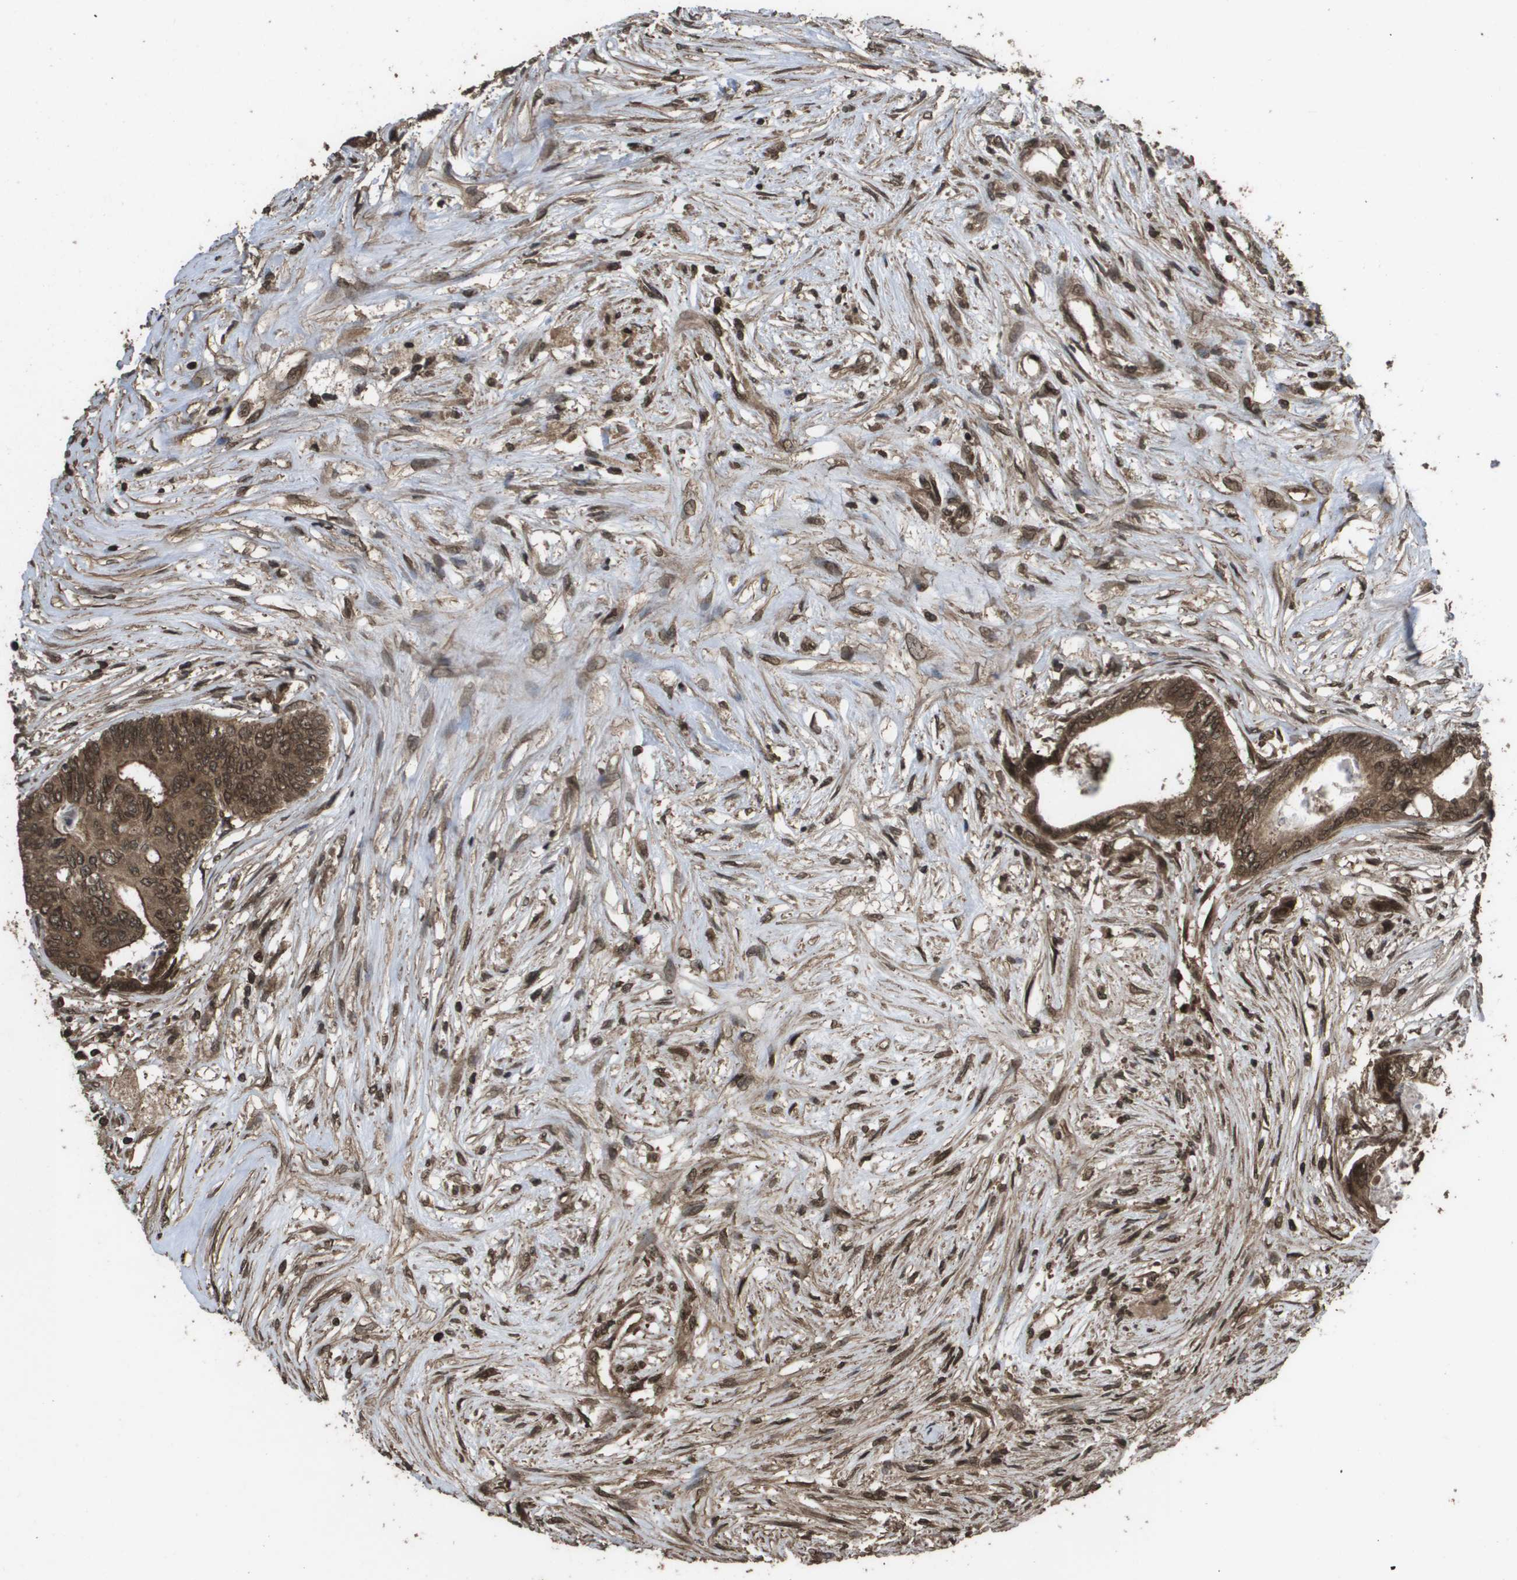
{"staining": {"intensity": "strong", "quantity": ">75%", "location": "cytoplasmic/membranous,nuclear"}, "tissue": "colorectal cancer", "cell_type": "Tumor cells", "image_type": "cancer", "snomed": [{"axis": "morphology", "description": "Adenocarcinoma, NOS"}, {"axis": "topography", "description": "Rectum"}], "caption": "Immunohistochemical staining of adenocarcinoma (colorectal) reveals high levels of strong cytoplasmic/membranous and nuclear protein expression in about >75% of tumor cells. The staining is performed using DAB brown chromogen to label protein expression. The nuclei are counter-stained blue using hematoxylin.", "gene": "AXIN2", "patient": {"sex": "male", "age": 63}}